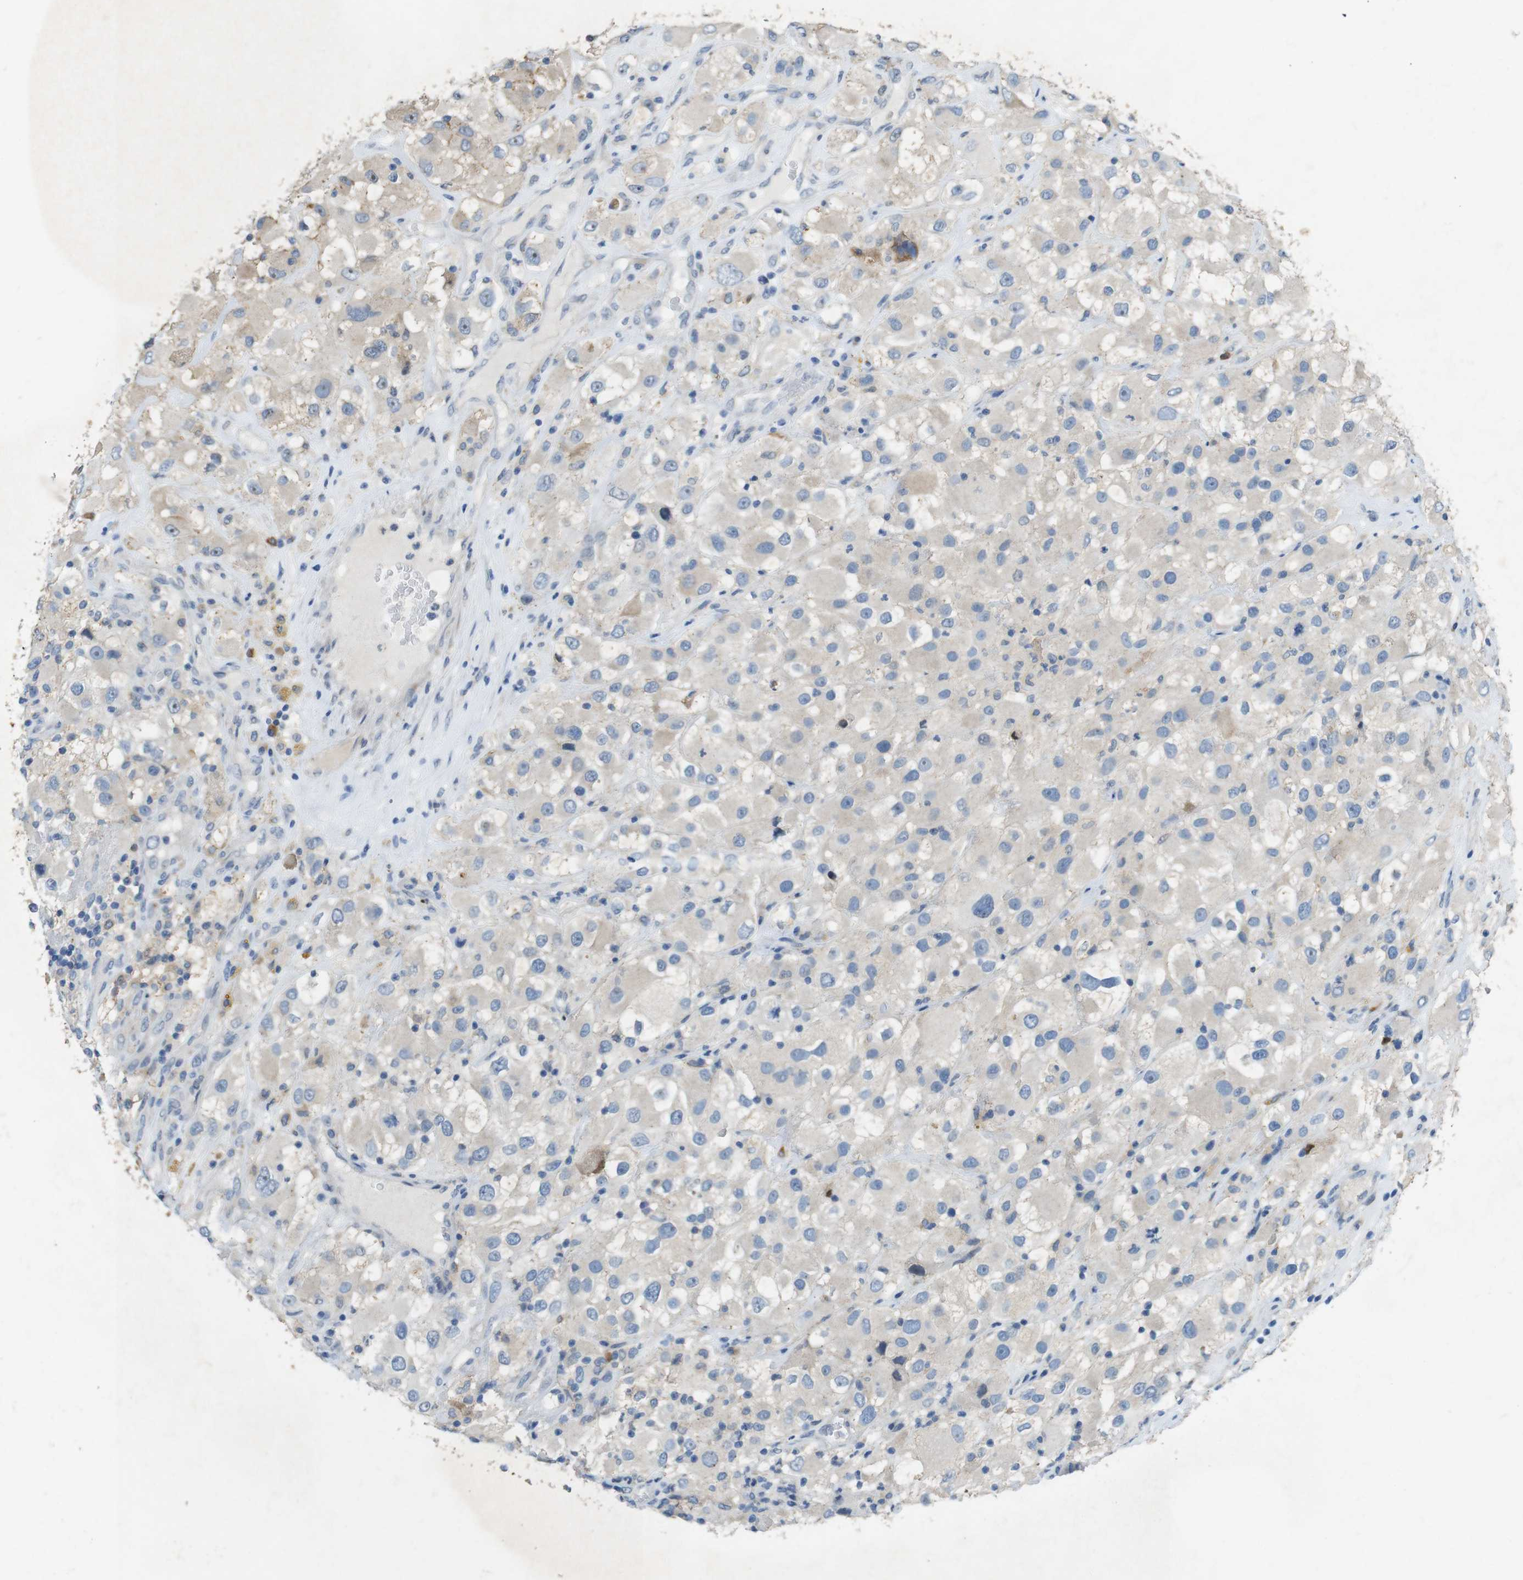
{"staining": {"intensity": "weak", "quantity": "<25%", "location": "cytoplasmic/membranous"}, "tissue": "renal cancer", "cell_type": "Tumor cells", "image_type": "cancer", "snomed": [{"axis": "morphology", "description": "Adenocarcinoma, NOS"}, {"axis": "topography", "description": "Kidney"}], "caption": "Renal cancer (adenocarcinoma) stained for a protein using IHC shows no expression tumor cells.", "gene": "TJP3", "patient": {"sex": "female", "age": 52}}